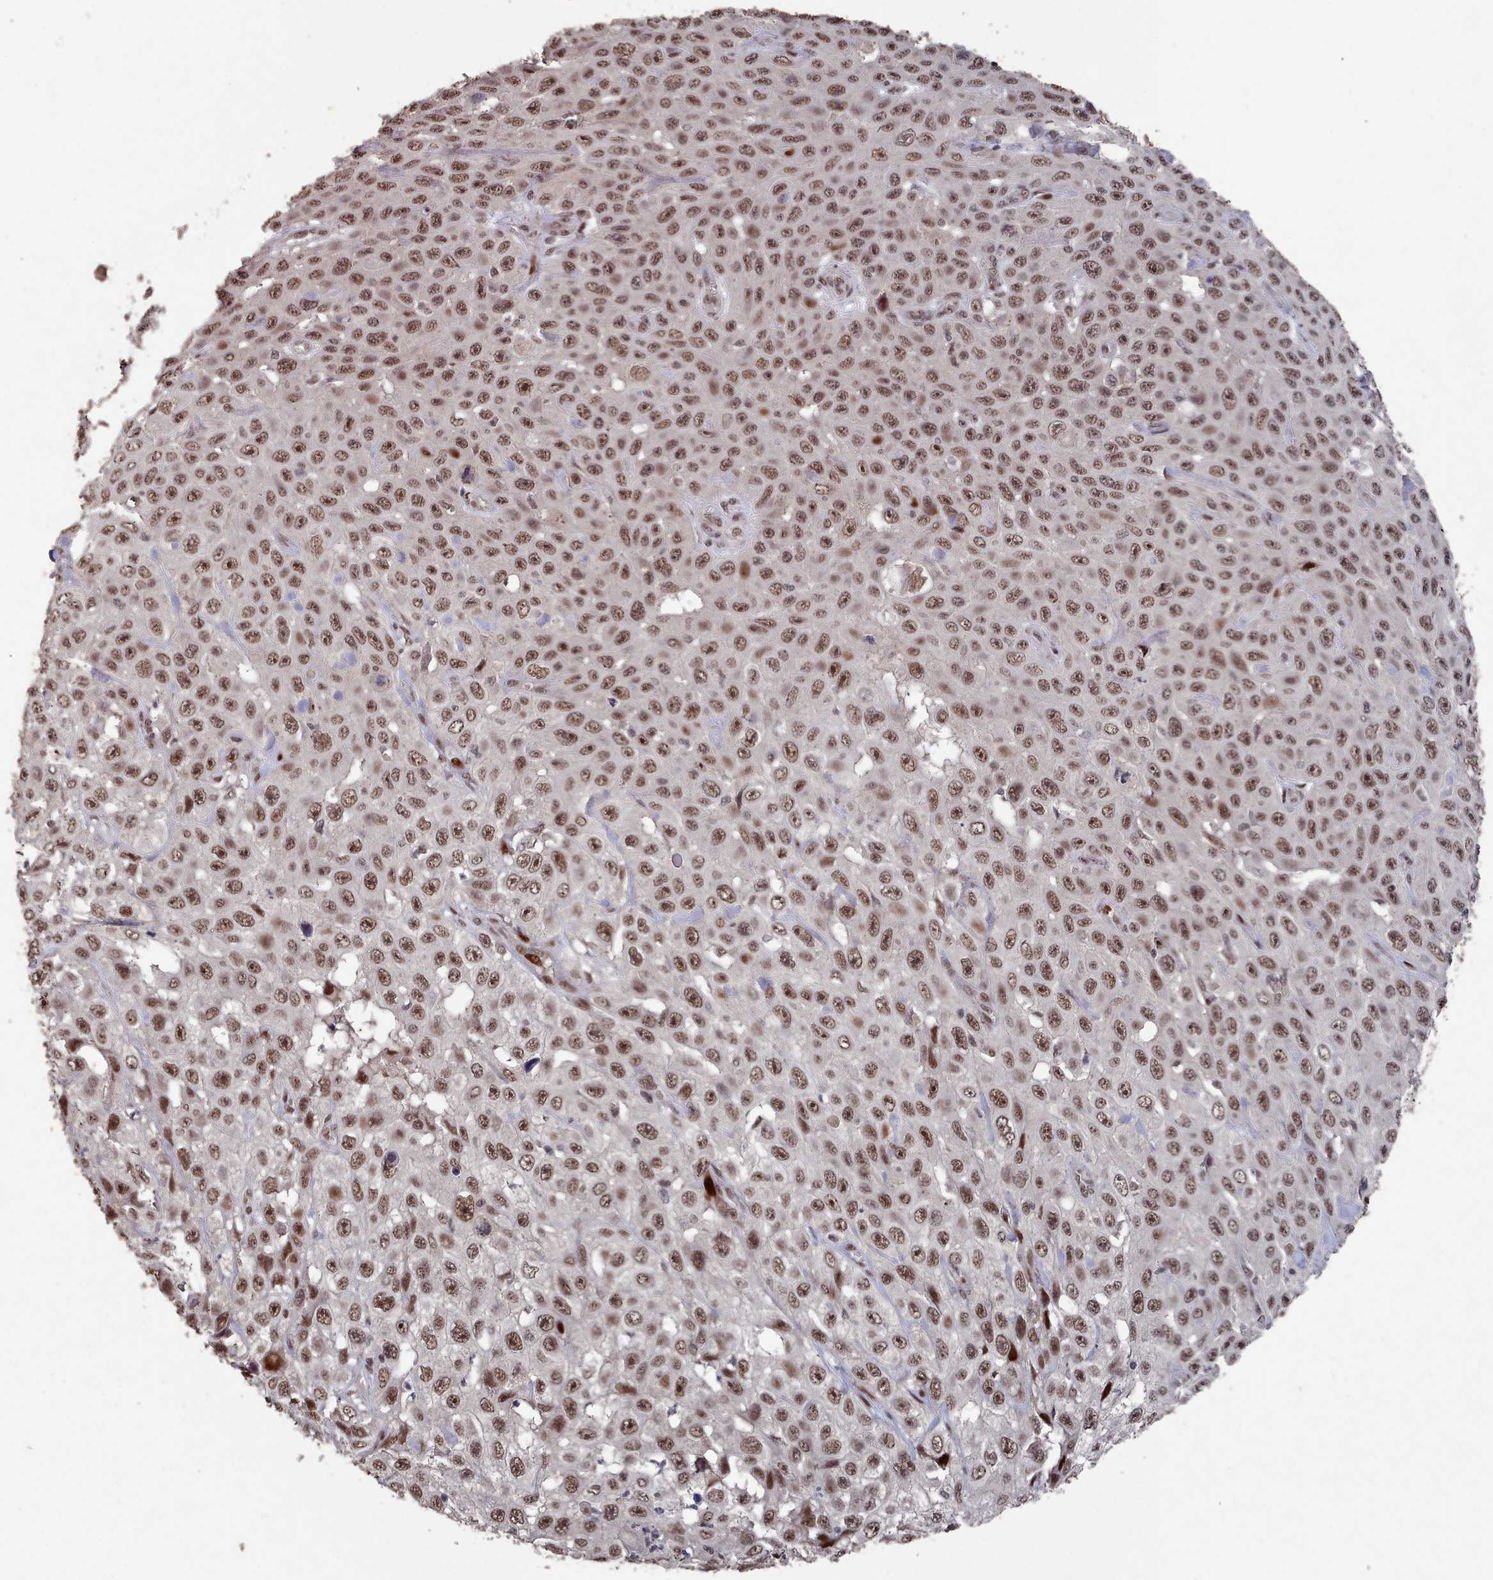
{"staining": {"intensity": "moderate", "quantity": ">75%", "location": "nuclear"}, "tissue": "skin cancer", "cell_type": "Tumor cells", "image_type": "cancer", "snomed": [{"axis": "morphology", "description": "Squamous cell carcinoma, NOS"}, {"axis": "topography", "description": "Skin"}], "caption": "Human skin cancer (squamous cell carcinoma) stained with a brown dye displays moderate nuclear positive staining in about >75% of tumor cells.", "gene": "PNRC2", "patient": {"sex": "male", "age": 82}}